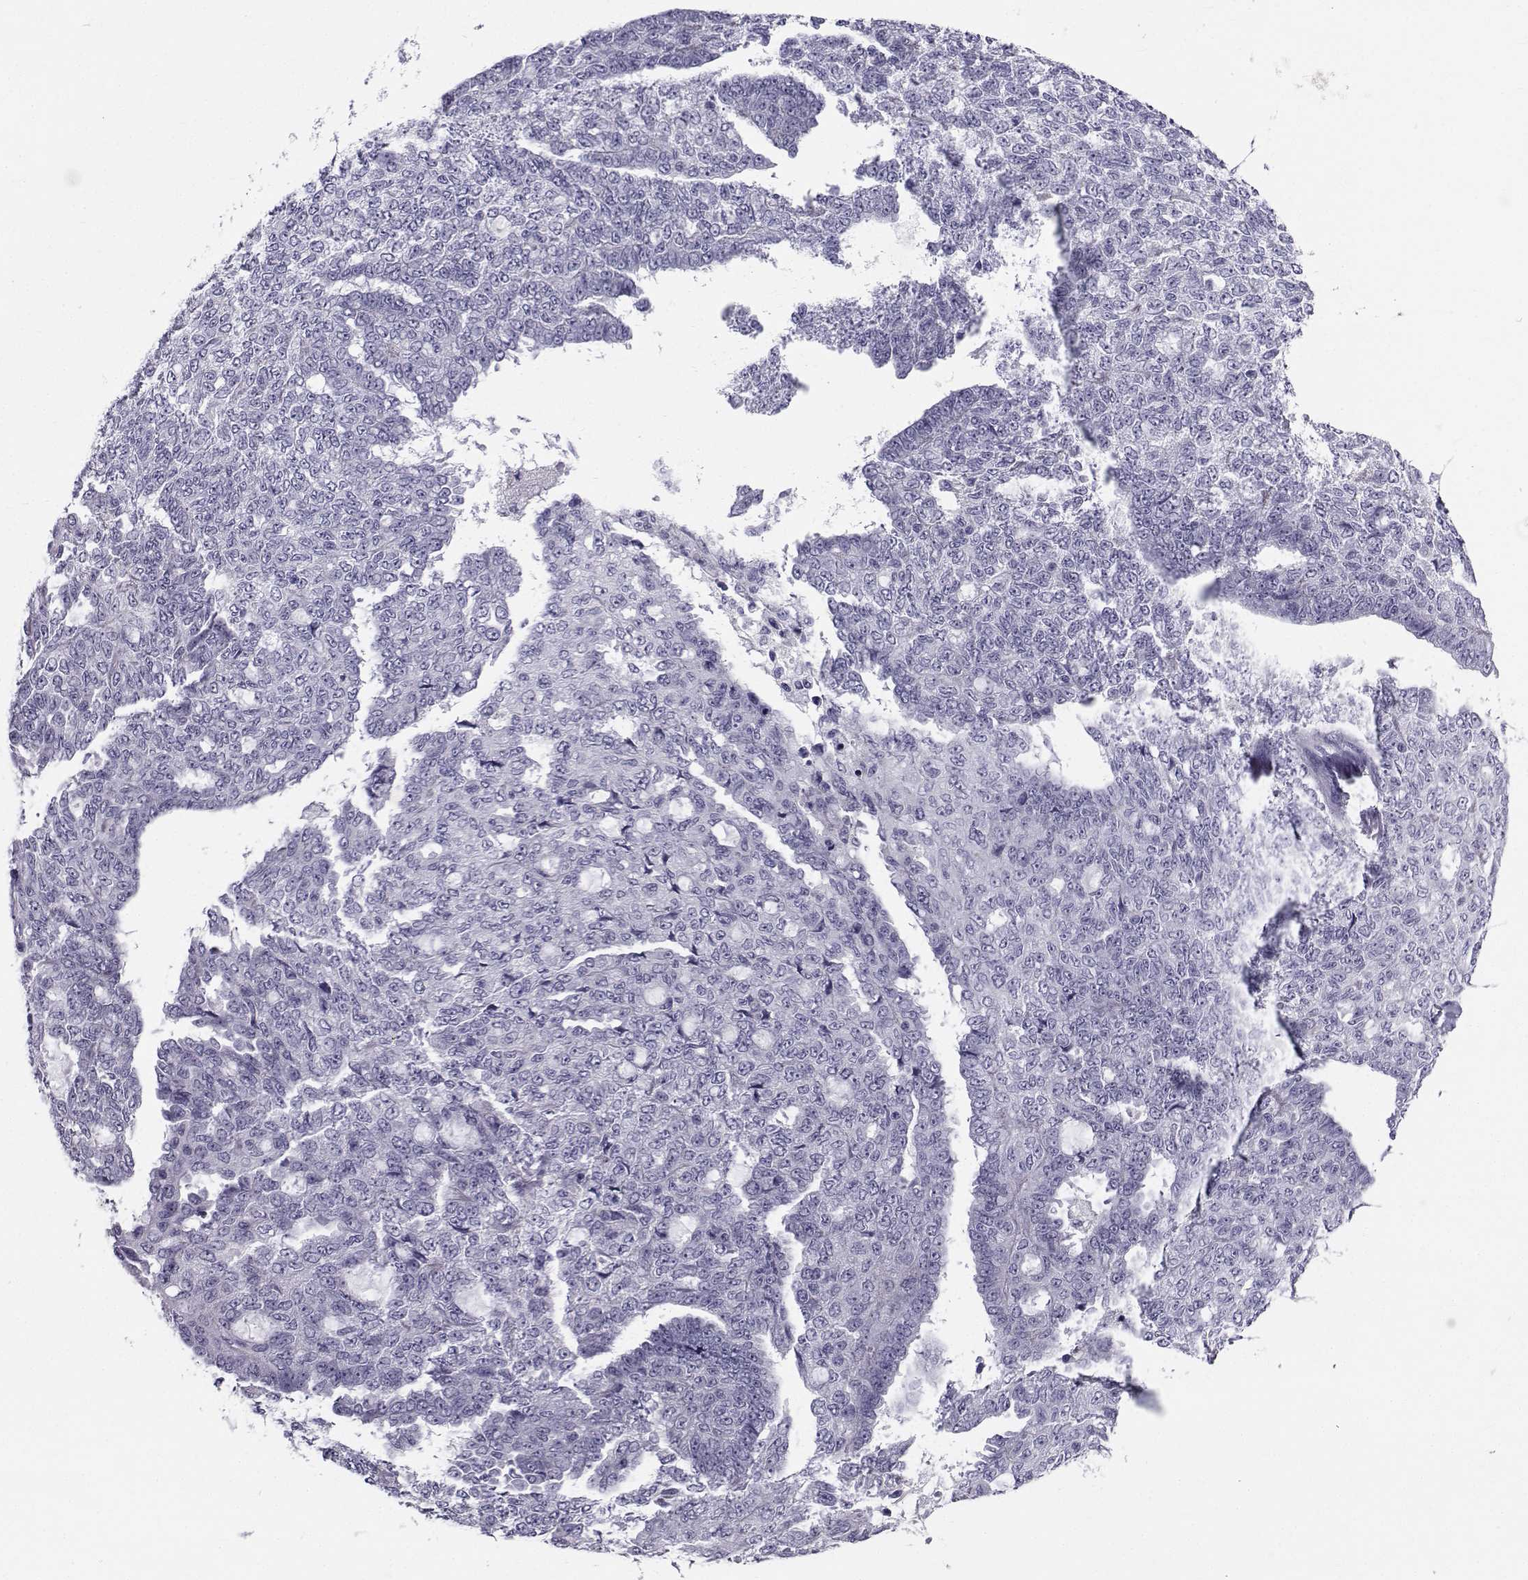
{"staining": {"intensity": "negative", "quantity": "none", "location": "none"}, "tissue": "ovarian cancer", "cell_type": "Tumor cells", "image_type": "cancer", "snomed": [{"axis": "morphology", "description": "Cystadenocarcinoma, serous, NOS"}, {"axis": "topography", "description": "Ovary"}], "caption": "High power microscopy photomicrograph of an immunohistochemistry (IHC) image of ovarian cancer (serous cystadenocarcinoma), revealing no significant expression in tumor cells. (Immunohistochemistry (ihc), brightfield microscopy, high magnification).", "gene": "SPANXD", "patient": {"sex": "female", "age": 71}}